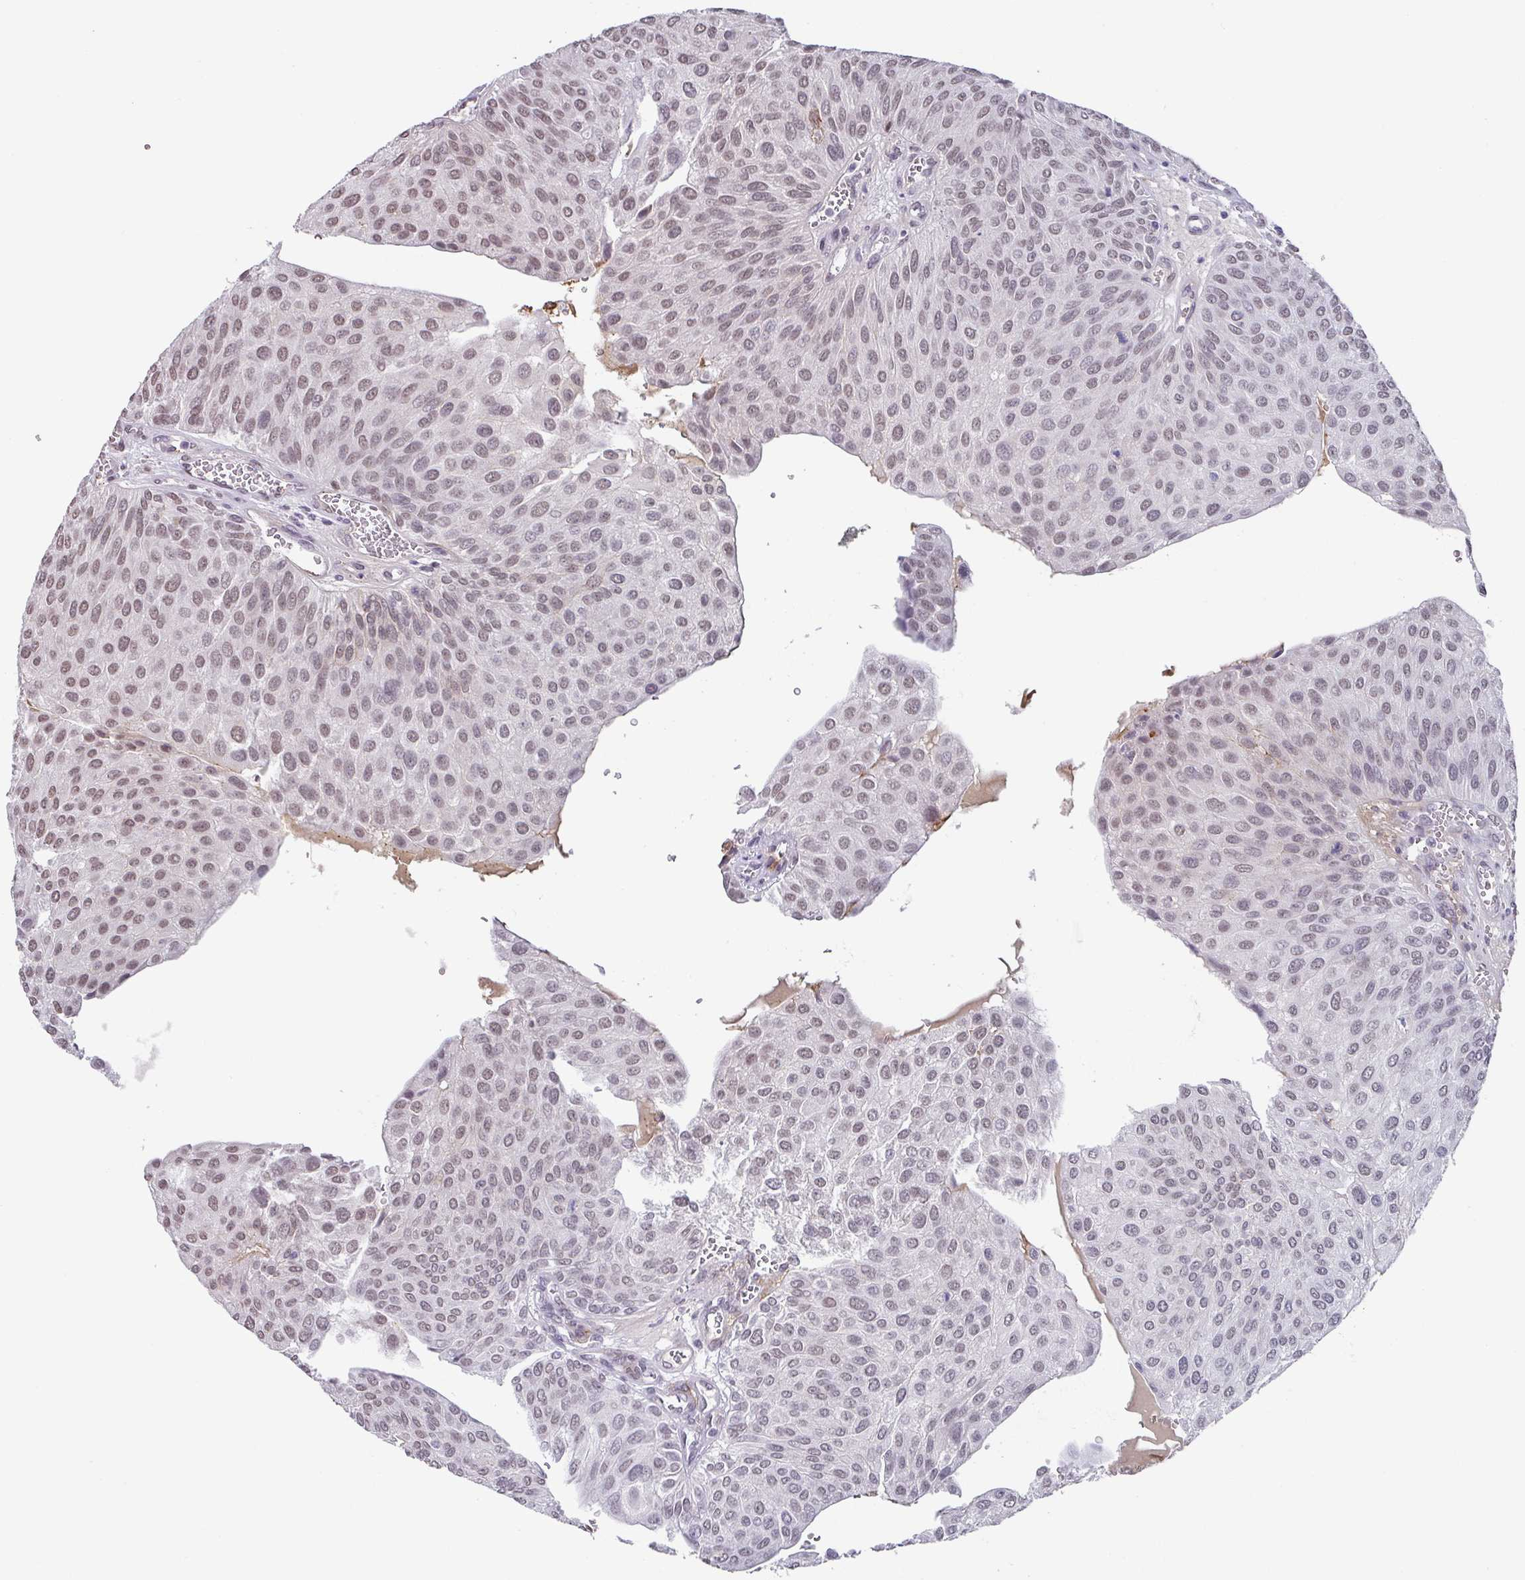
{"staining": {"intensity": "weak", "quantity": ">75%", "location": "nuclear"}, "tissue": "urothelial cancer", "cell_type": "Tumor cells", "image_type": "cancer", "snomed": [{"axis": "morphology", "description": "Urothelial carcinoma, NOS"}, {"axis": "topography", "description": "Urinary bladder"}], "caption": "Brown immunohistochemical staining in urothelial cancer reveals weak nuclear staining in about >75% of tumor cells.", "gene": "C1QB", "patient": {"sex": "male", "age": 67}}